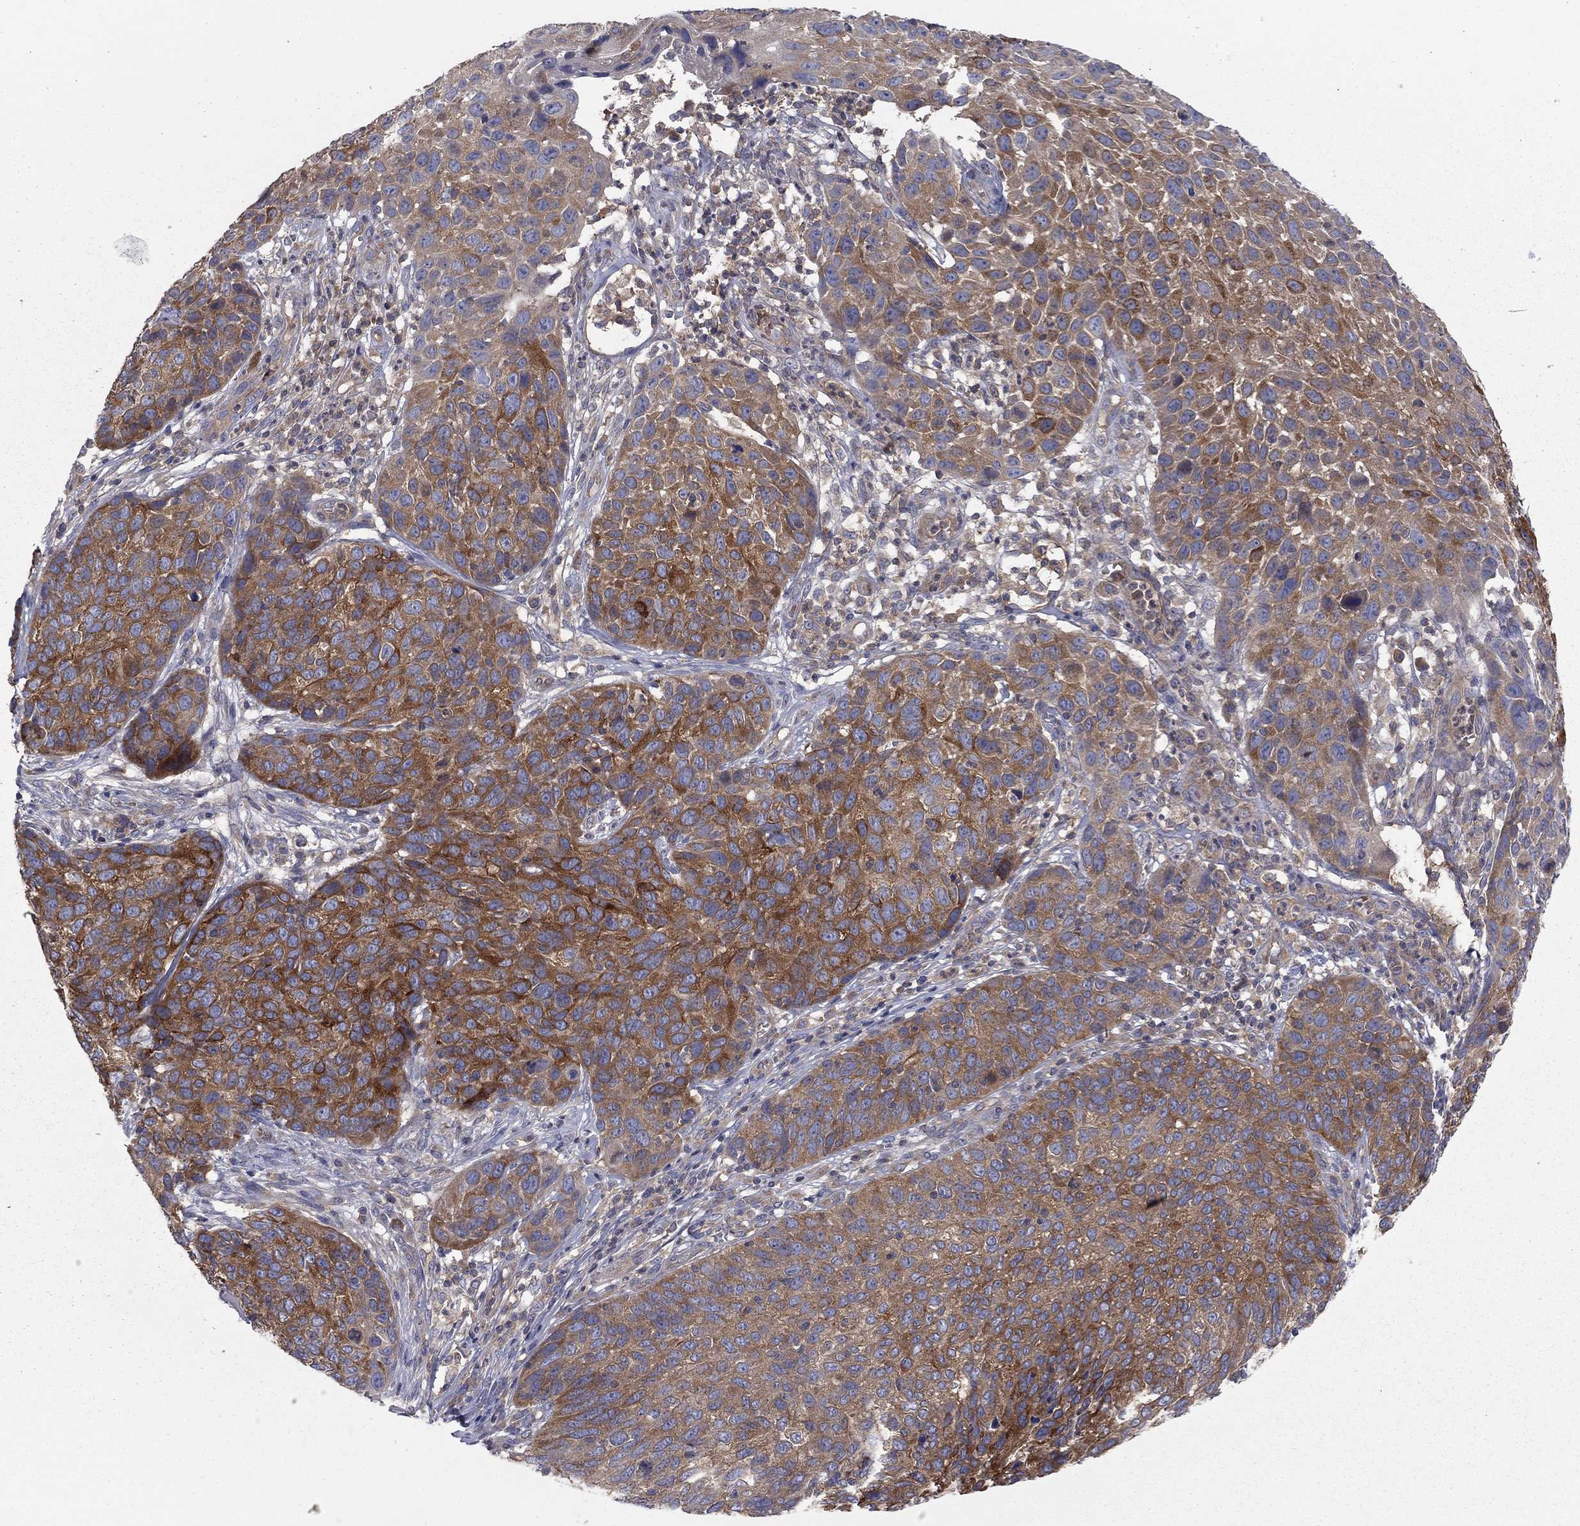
{"staining": {"intensity": "strong", "quantity": "25%-75%", "location": "cytoplasmic/membranous"}, "tissue": "skin cancer", "cell_type": "Tumor cells", "image_type": "cancer", "snomed": [{"axis": "morphology", "description": "Squamous cell carcinoma, NOS"}, {"axis": "topography", "description": "Skin"}], "caption": "The image demonstrates immunohistochemical staining of skin squamous cell carcinoma. There is strong cytoplasmic/membranous expression is present in approximately 25%-75% of tumor cells.", "gene": "RNF123", "patient": {"sex": "male", "age": 92}}